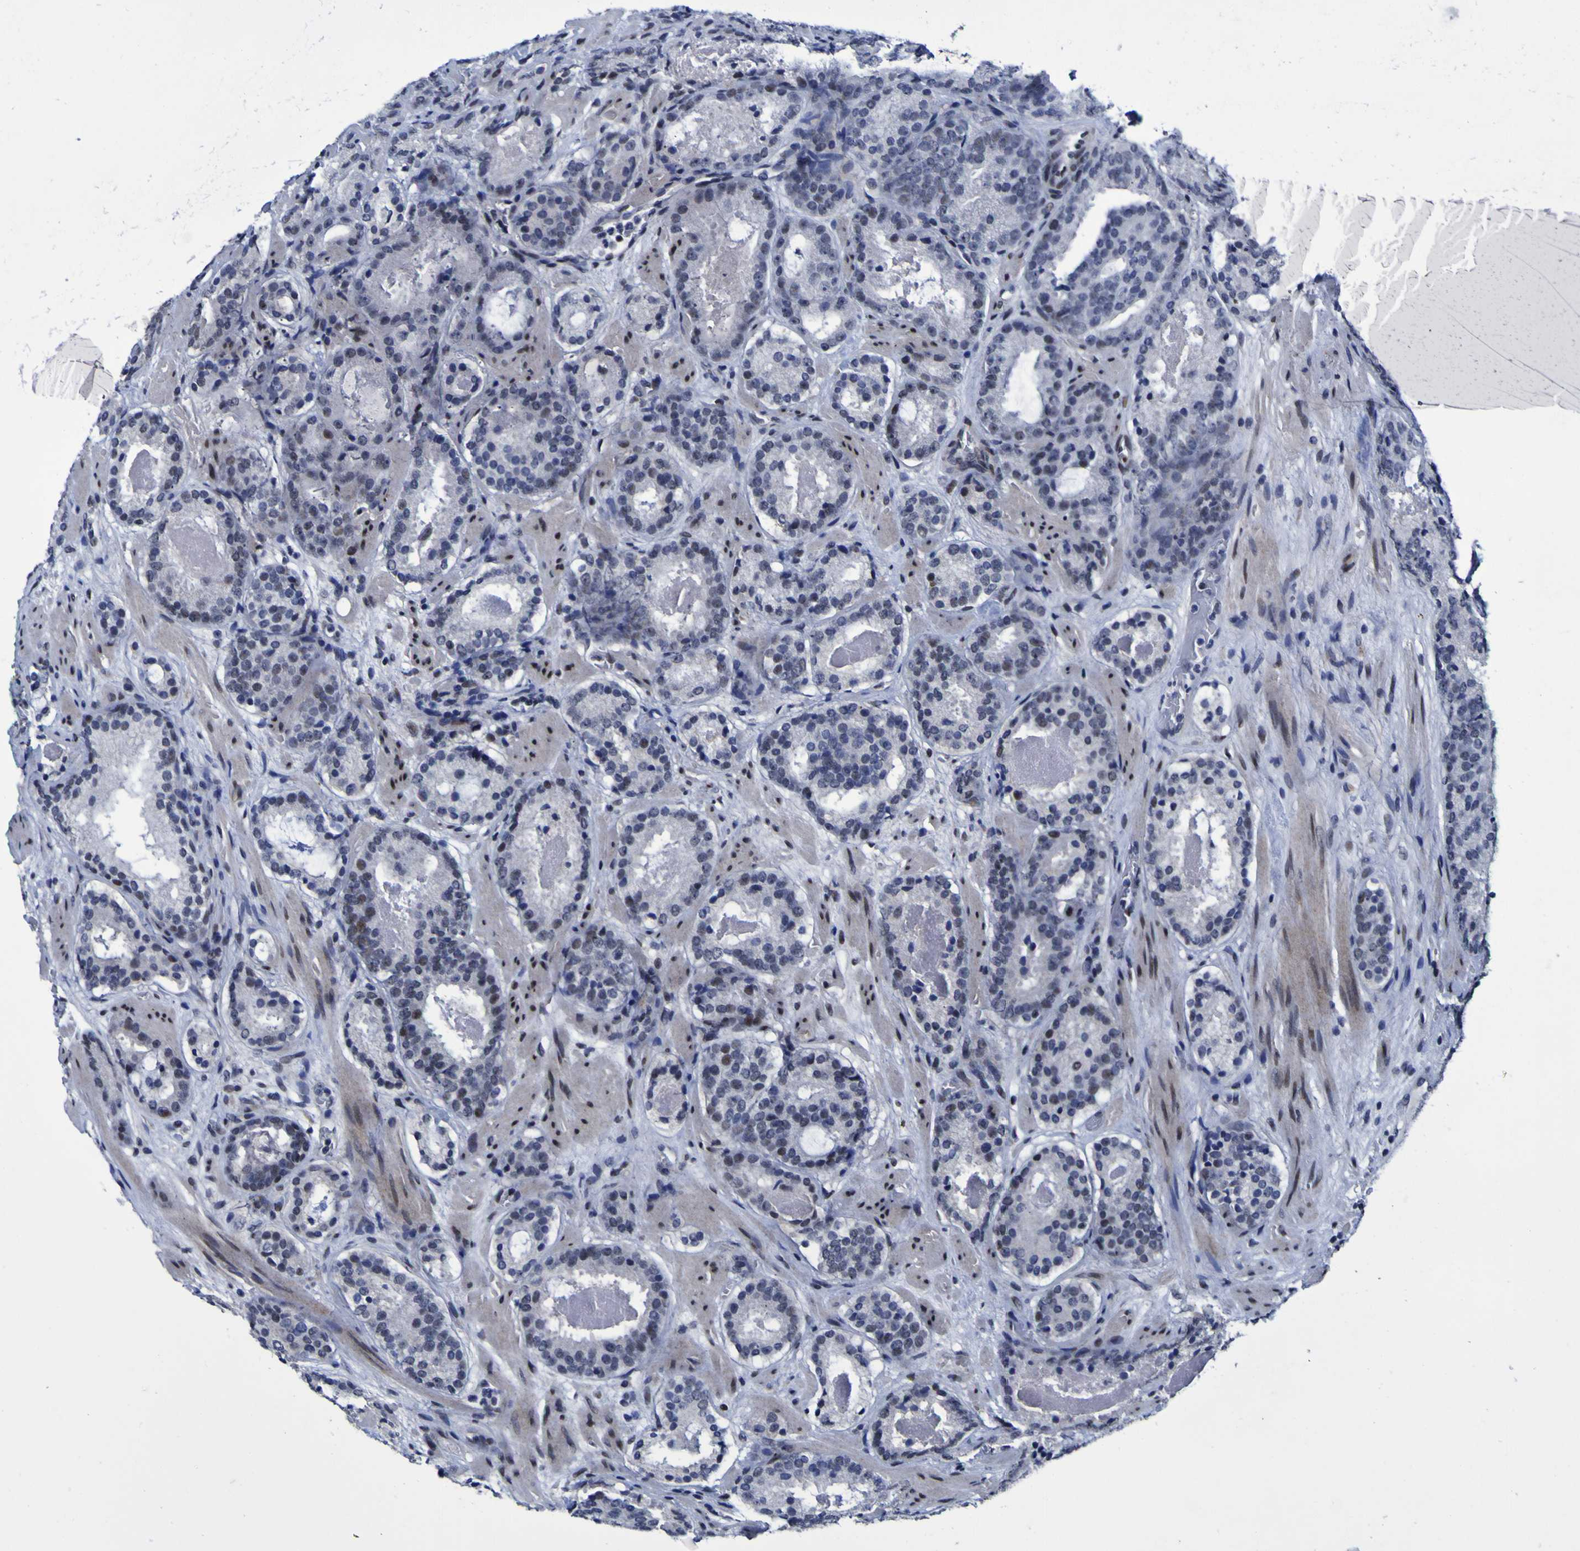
{"staining": {"intensity": "weak", "quantity": "<25%", "location": "nuclear"}, "tissue": "prostate cancer", "cell_type": "Tumor cells", "image_type": "cancer", "snomed": [{"axis": "morphology", "description": "Adenocarcinoma, Low grade"}, {"axis": "topography", "description": "Prostate"}], "caption": "This is a micrograph of immunohistochemistry (IHC) staining of prostate adenocarcinoma (low-grade), which shows no positivity in tumor cells. (DAB immunohistochemistry (IHC), high magnification).", "gene": "MBD3", "patient": {"sex": "male", "age": 69}}